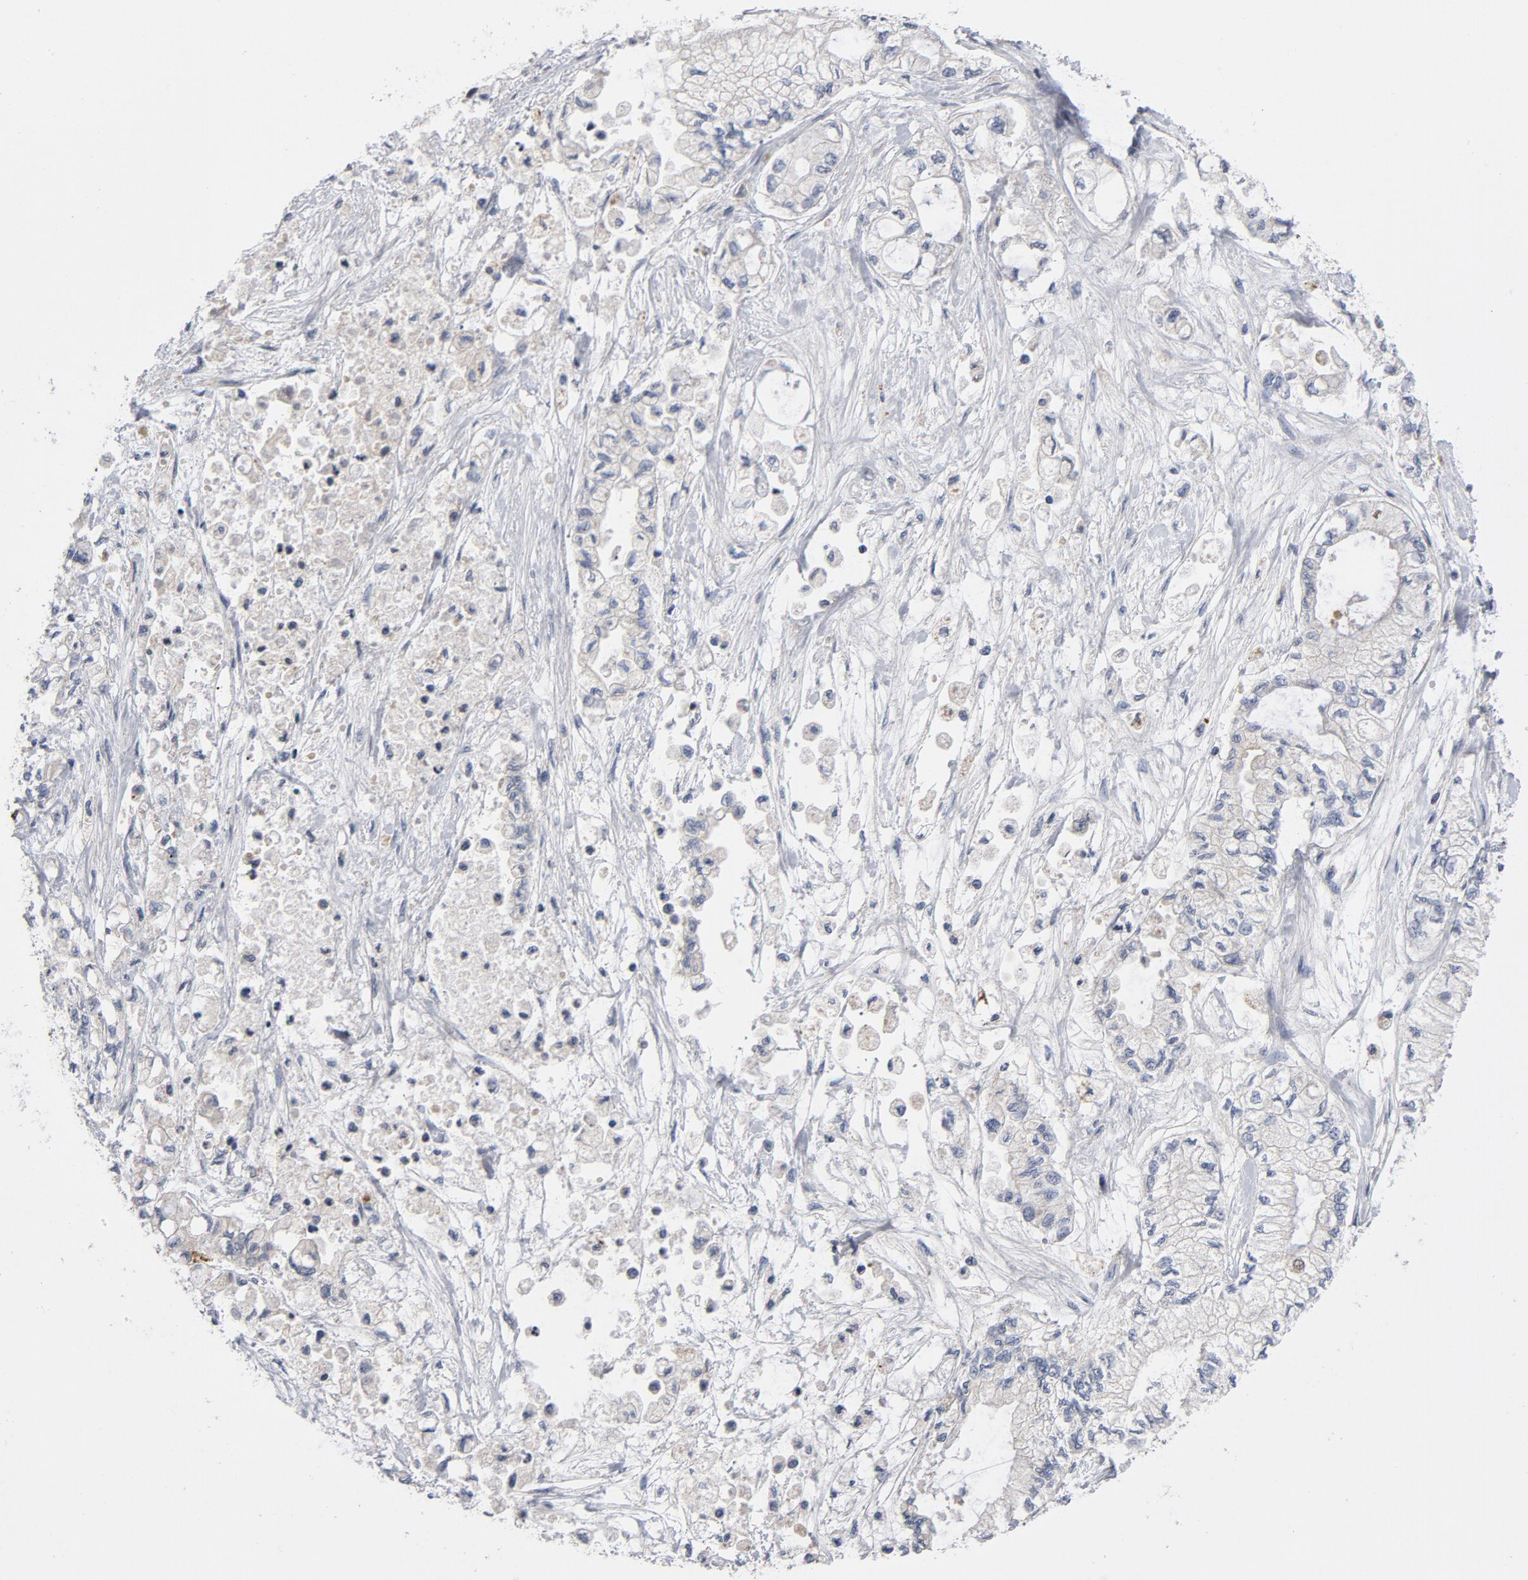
{"staining": {"intensity": "moderate", "quantity": "<25%", "location": "nuclear"}, "tissue": "pancreatic cancer", "cell_type": "Tumor cells", "image_type": "cancer", "snomed": [{"axis": "morphology", "description": "Adenocarcinoma, NOS"}, {"axis": "topography", "description": "Pancreas"}], "caption": "Immunohistochemical staining of human adenocarcinoma (pancreatic) exhibits low levels of moderate nuclear positivity in approximately <25% of tumor cells.", "gene": "BIRC5", "patient": {"sex": "male", "age": 79}}